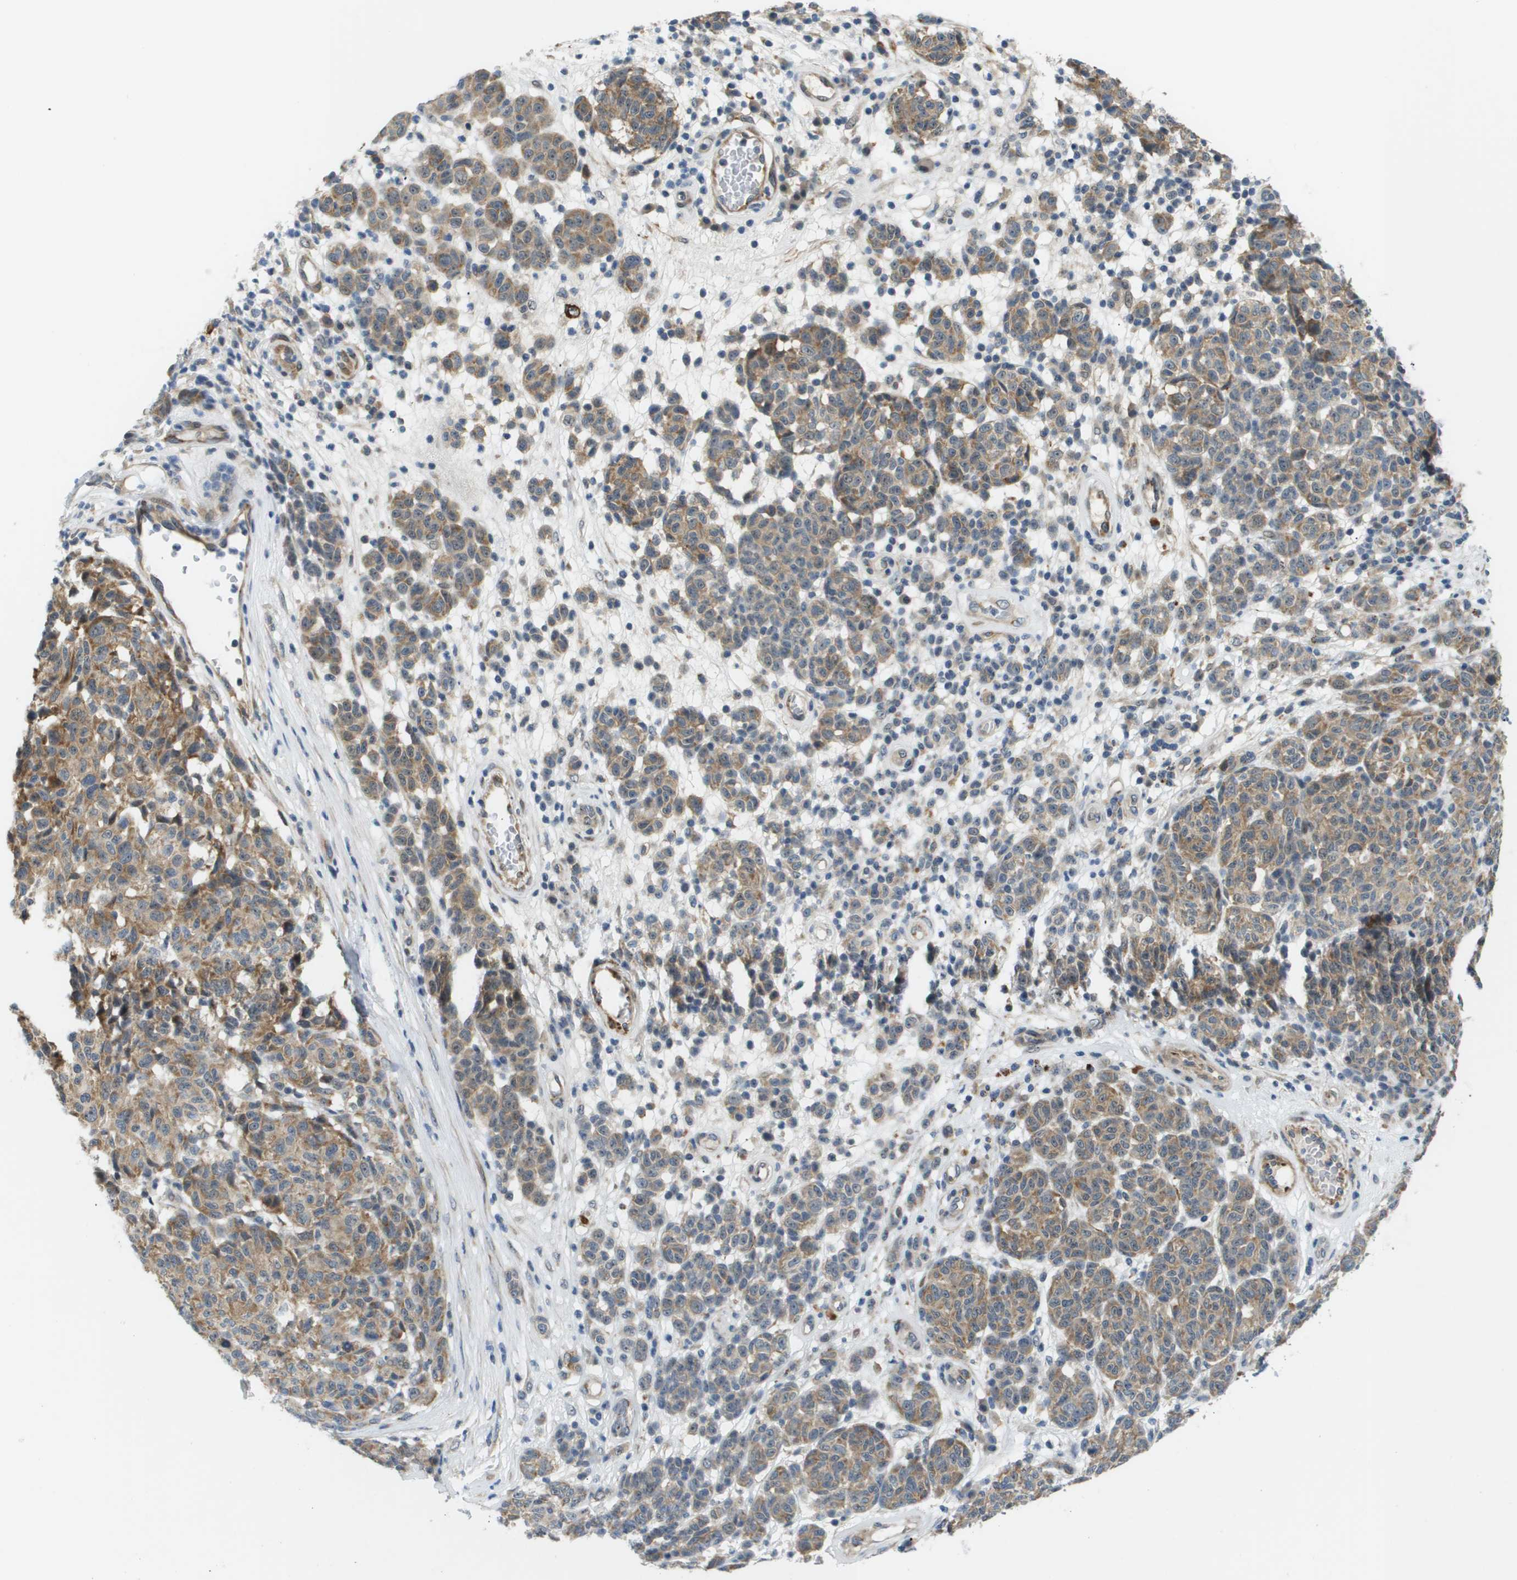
{"staining": {"intensity": "weak", "quantity": "25%-75%", "location": "cytoplasmic/membranous"}, "tissue": "melanoma", "cell_type": "Tumor cells", "image_type": "cancer", "snomed": [{"axis": "morphology", "description": "Malignant melanoma, NOS"}, {"axis": "topography", "description": "Skin"}], "caption": "There is low levels of weak cytoplasmic/membranous expression in tumor cells of melanoma, as demonstrated by immunohistochemical staining (brown color).", "gene": "OTUD5", "patient": {"sex": "male", "age": 59}}